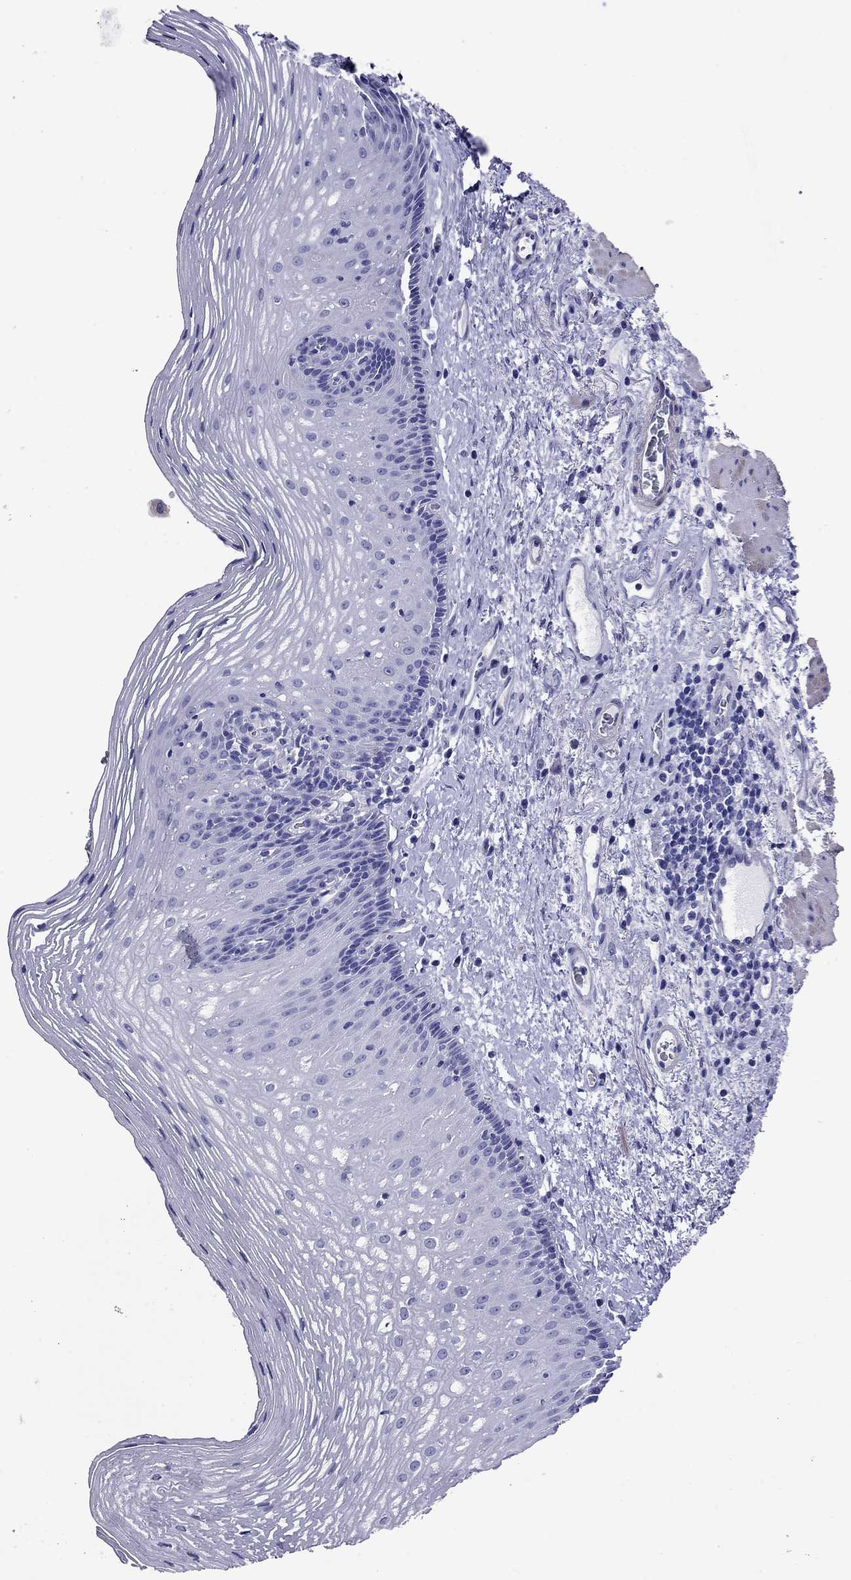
{"staining": {"intensity": "negative", "quantity": "none", "location": "none"}, "tissue": "esophagus", "cell_type": "Squamous epithelial cells", "image_type": "normal", "snomed": [{"axis": "morphology", "description": "Normal tissue, NOS"}, {"axis": "topography", "description": "Esophagus"}], "caption": "This histopathology image is of normal esophagus stained with immunohistochemistry to label a protein in brown with the nuclei are counter-stained blue. There is no positivity in squamous epithelial cells.", "gene": "KIAA2012", "patient": {"sex": "male", "age": 76}}